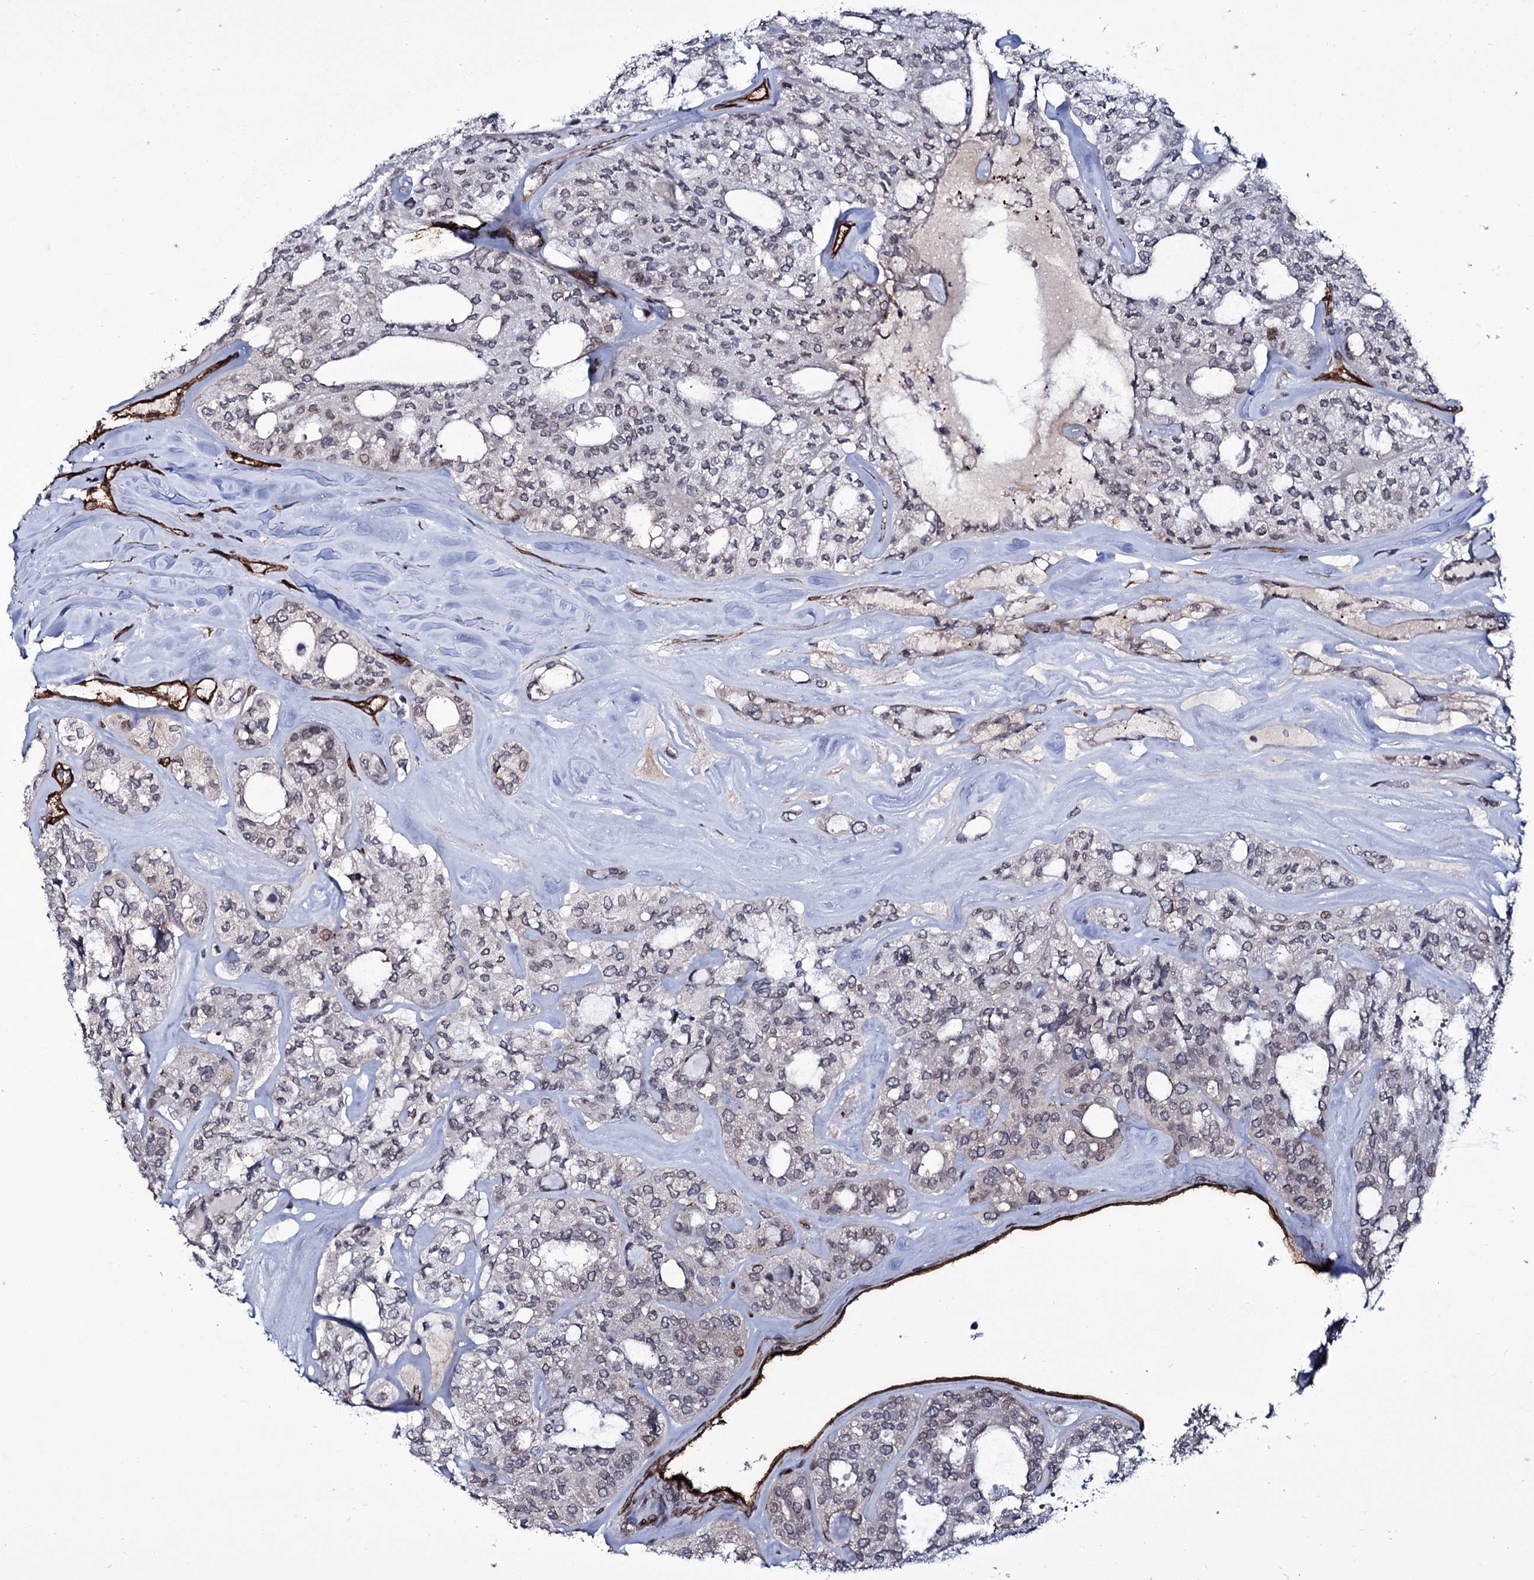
{"staining": {"intensity": "negative", "quantity": "none", "location": "none"}, "tissue": "thyroid cancer", "cell_type": "Tumor cells", "image_type": "cancer", "snomed": [{"axis": "morphology", "description": "Follicular adenoma carcinoma, NOS"}, {"axis": "topography", "description": "Thyroid gland"}], "caption": "High power microscopy micrograph of an immunohistochemistry (IHC) micrograph of thyroid follicular adenoma carcinoma, revealing no significant positivity in tumor cells.", "gene": "ZC3H12C", "patient": {"sex": "male", "age": 75}}